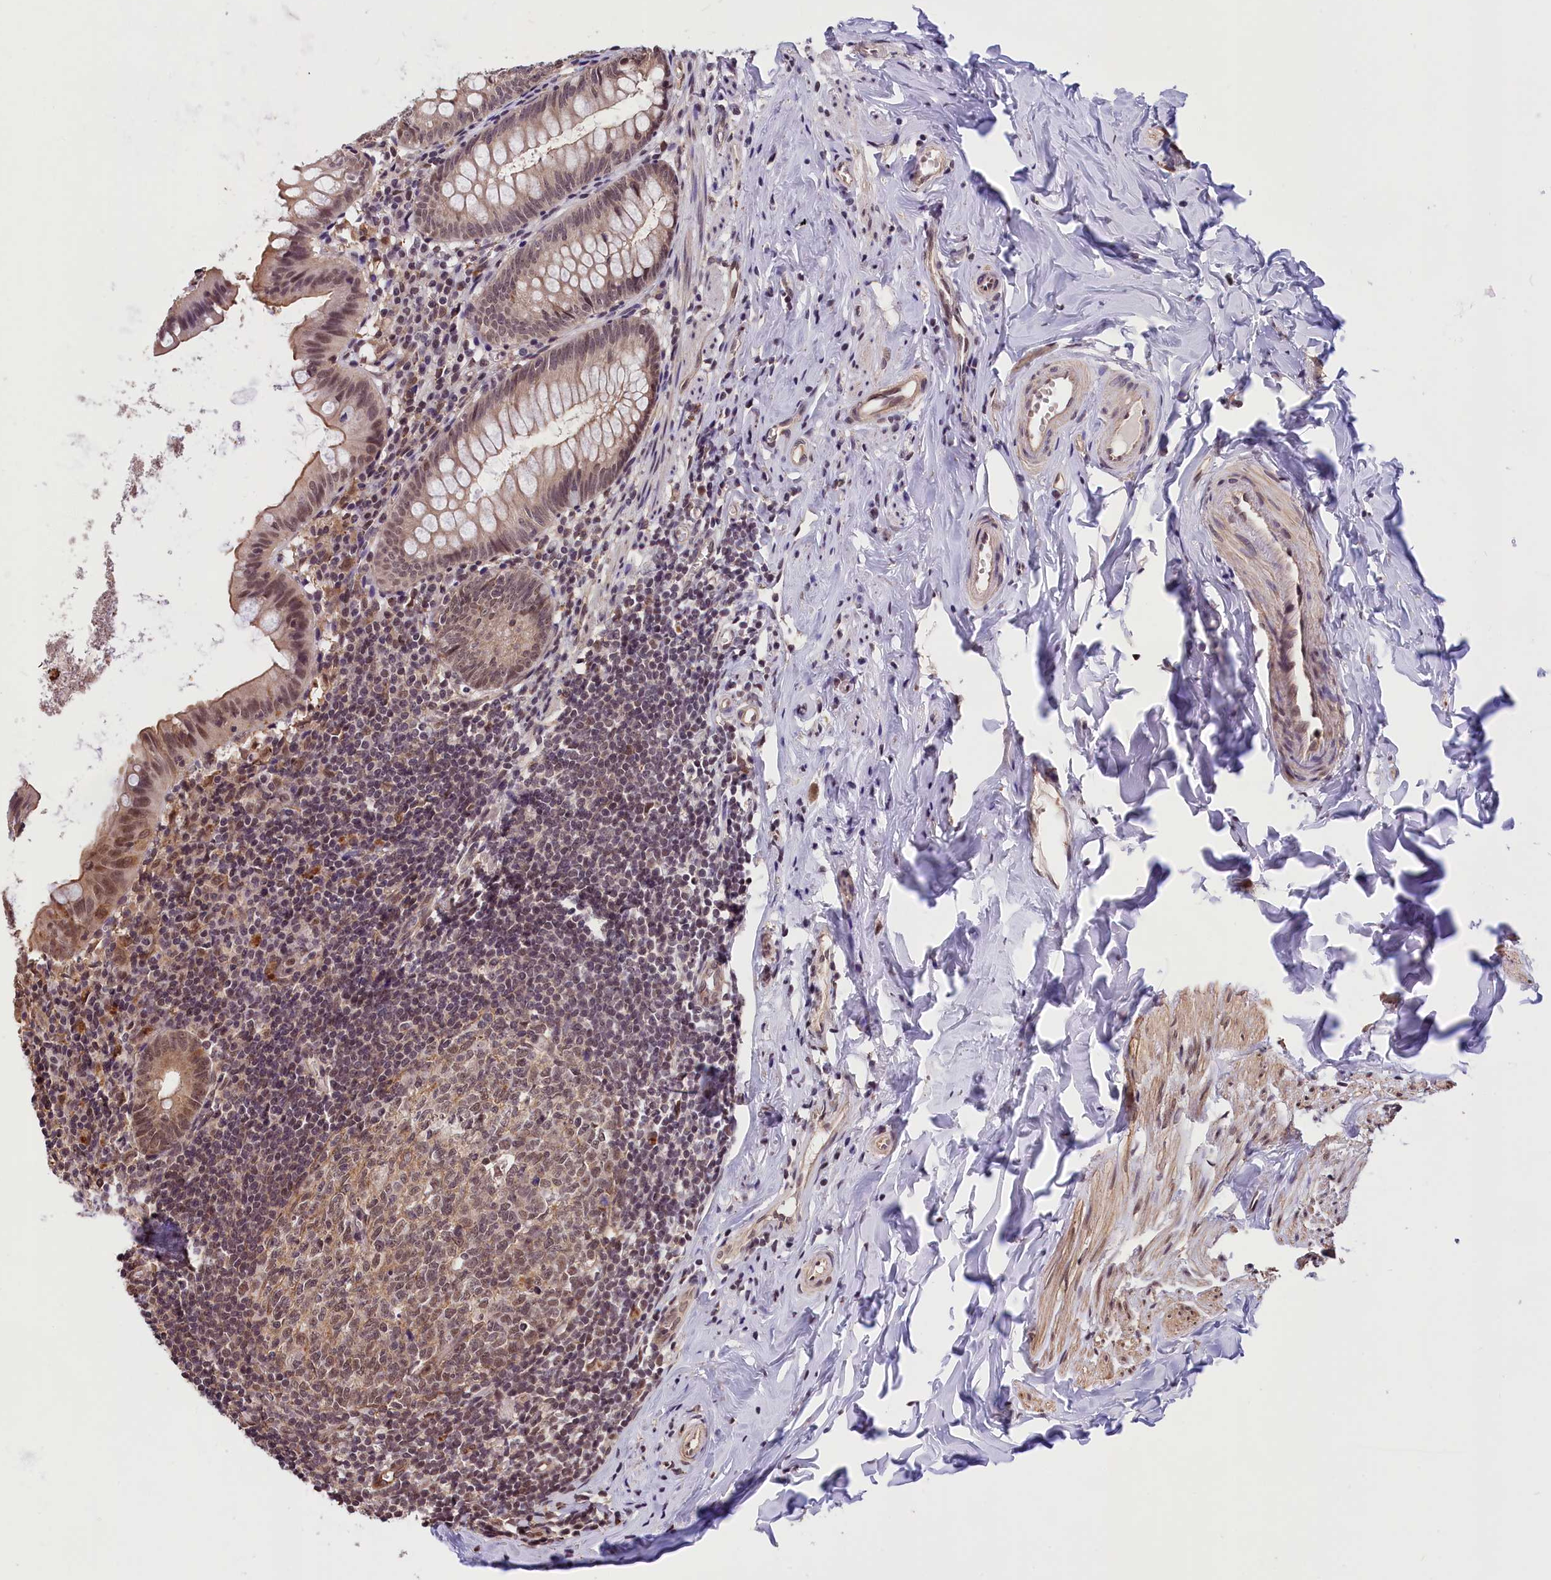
{"staining": {"intensity": "moderate", "quantity": "25%-75%", "location": "cytoplasmic/membranous,nuclear"}, "tissue": "appendix", "cell_type": "Glandular cells", "image_type": "normal", "snomed": [{"axis": "morphology", "description": "Normal tissue, NOS"}, {"axis": "topography", "description": "Appendix"}], "caption": "Immunohistochemistry (IHC) (DAB (3,3'-diaminobenzidine)) staining of normal human appendix displays moderate cytoplasmic/membranous,nuclear protein expression in approximately 25%-75% of glandular cells.", "gene": "ZC3H4", "patient": {"sex": "female", "age": 51}}